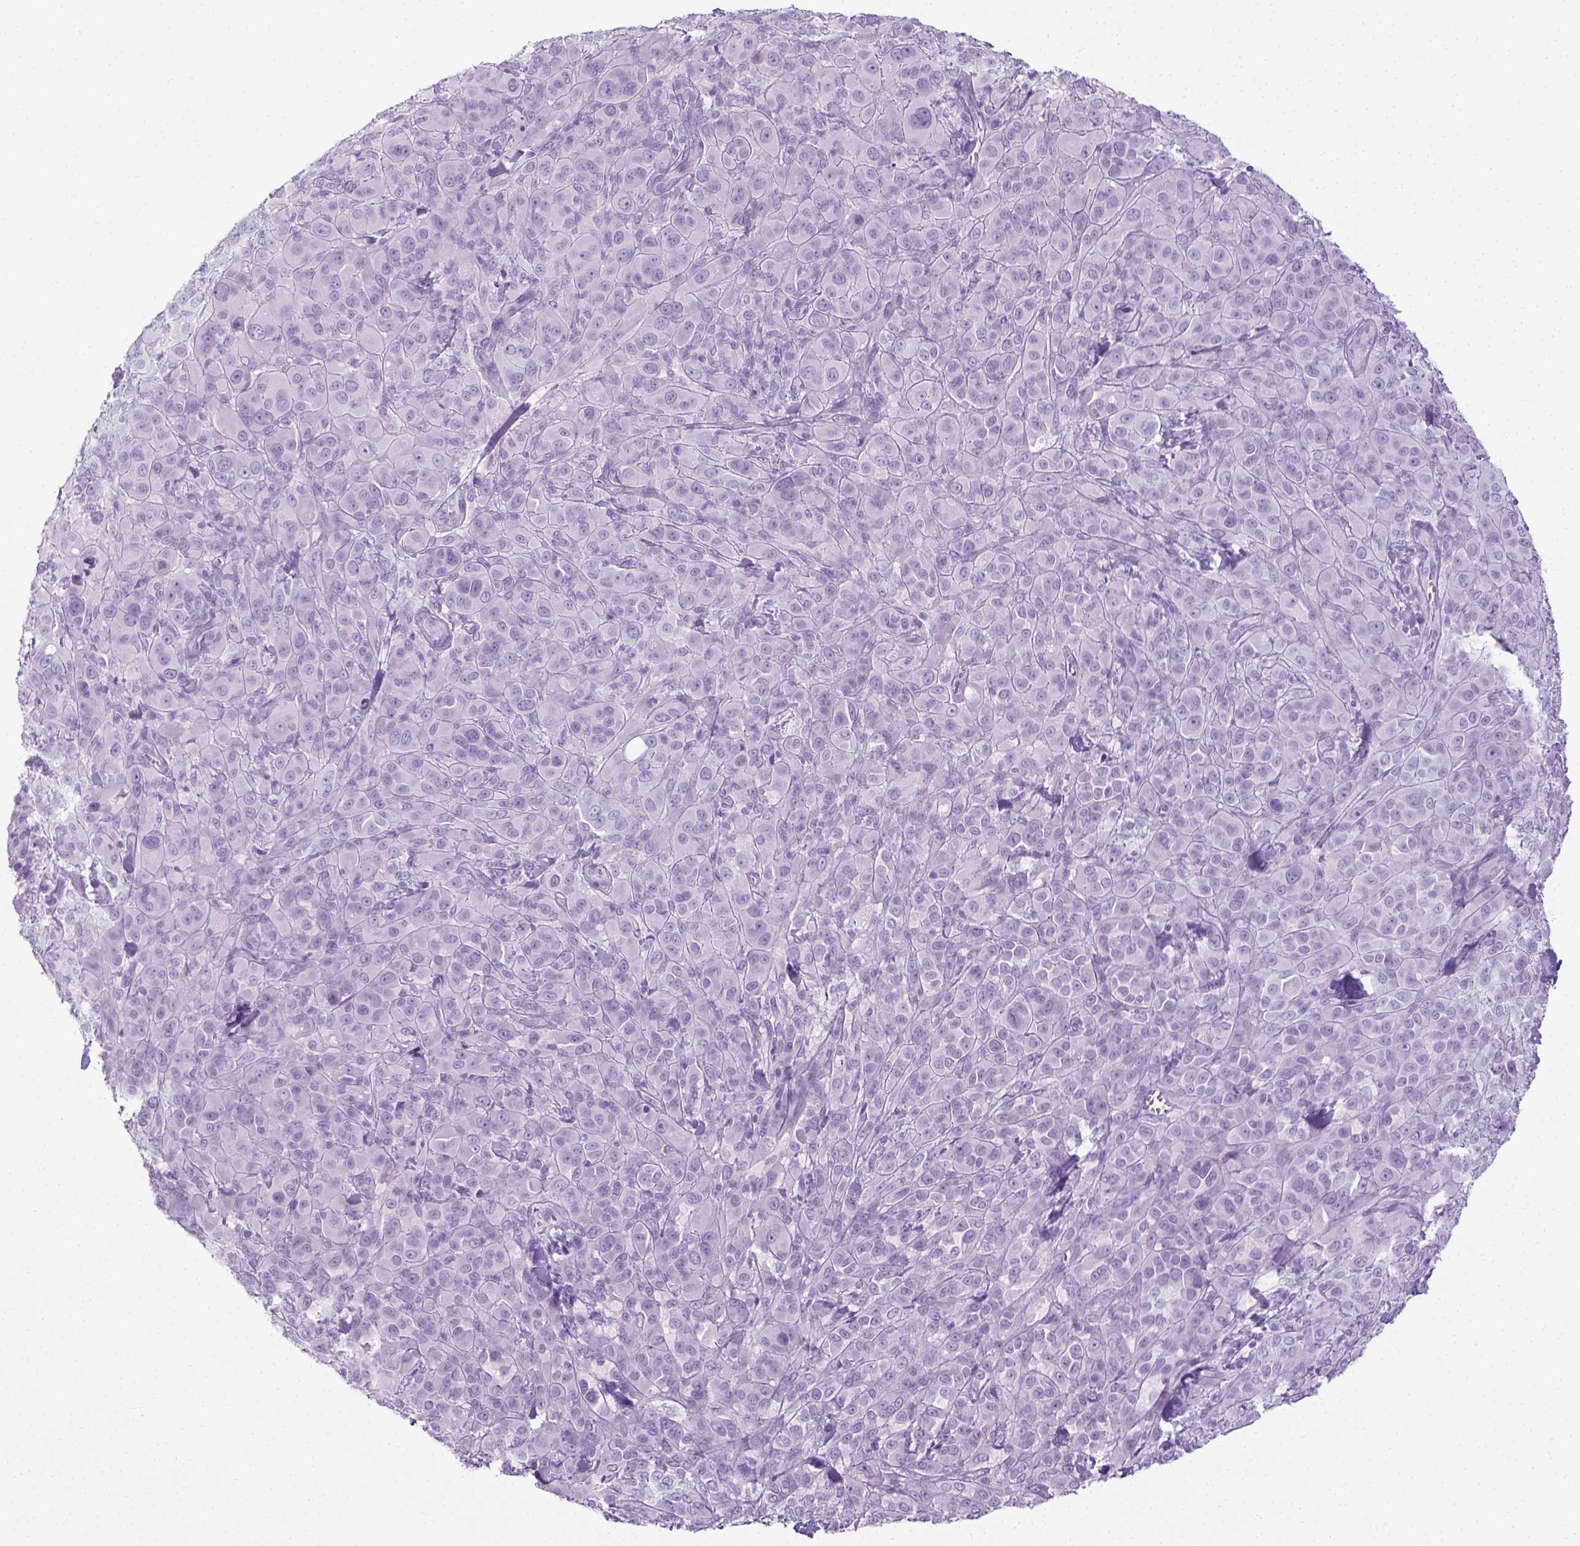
{"staining": {"intensity": "negative", "quantity": "none", "location": "none"}, "tissue": "melanoma", "cell_type": "Tumor cells", "image_type": "cancer", "snomed": [{"axis": "morphology", "description": "Malignant melanoma, NOS"}, {"axis": "topography", "description": "Skin"}], "caption": "DAB (3,3'-diaminobenzidine) immunohistochemical staining of human melanoma exhibits no significant positivity in tumor cells.", "gene": "LGSN", "patient": {"sex": "female", "age": 87}}